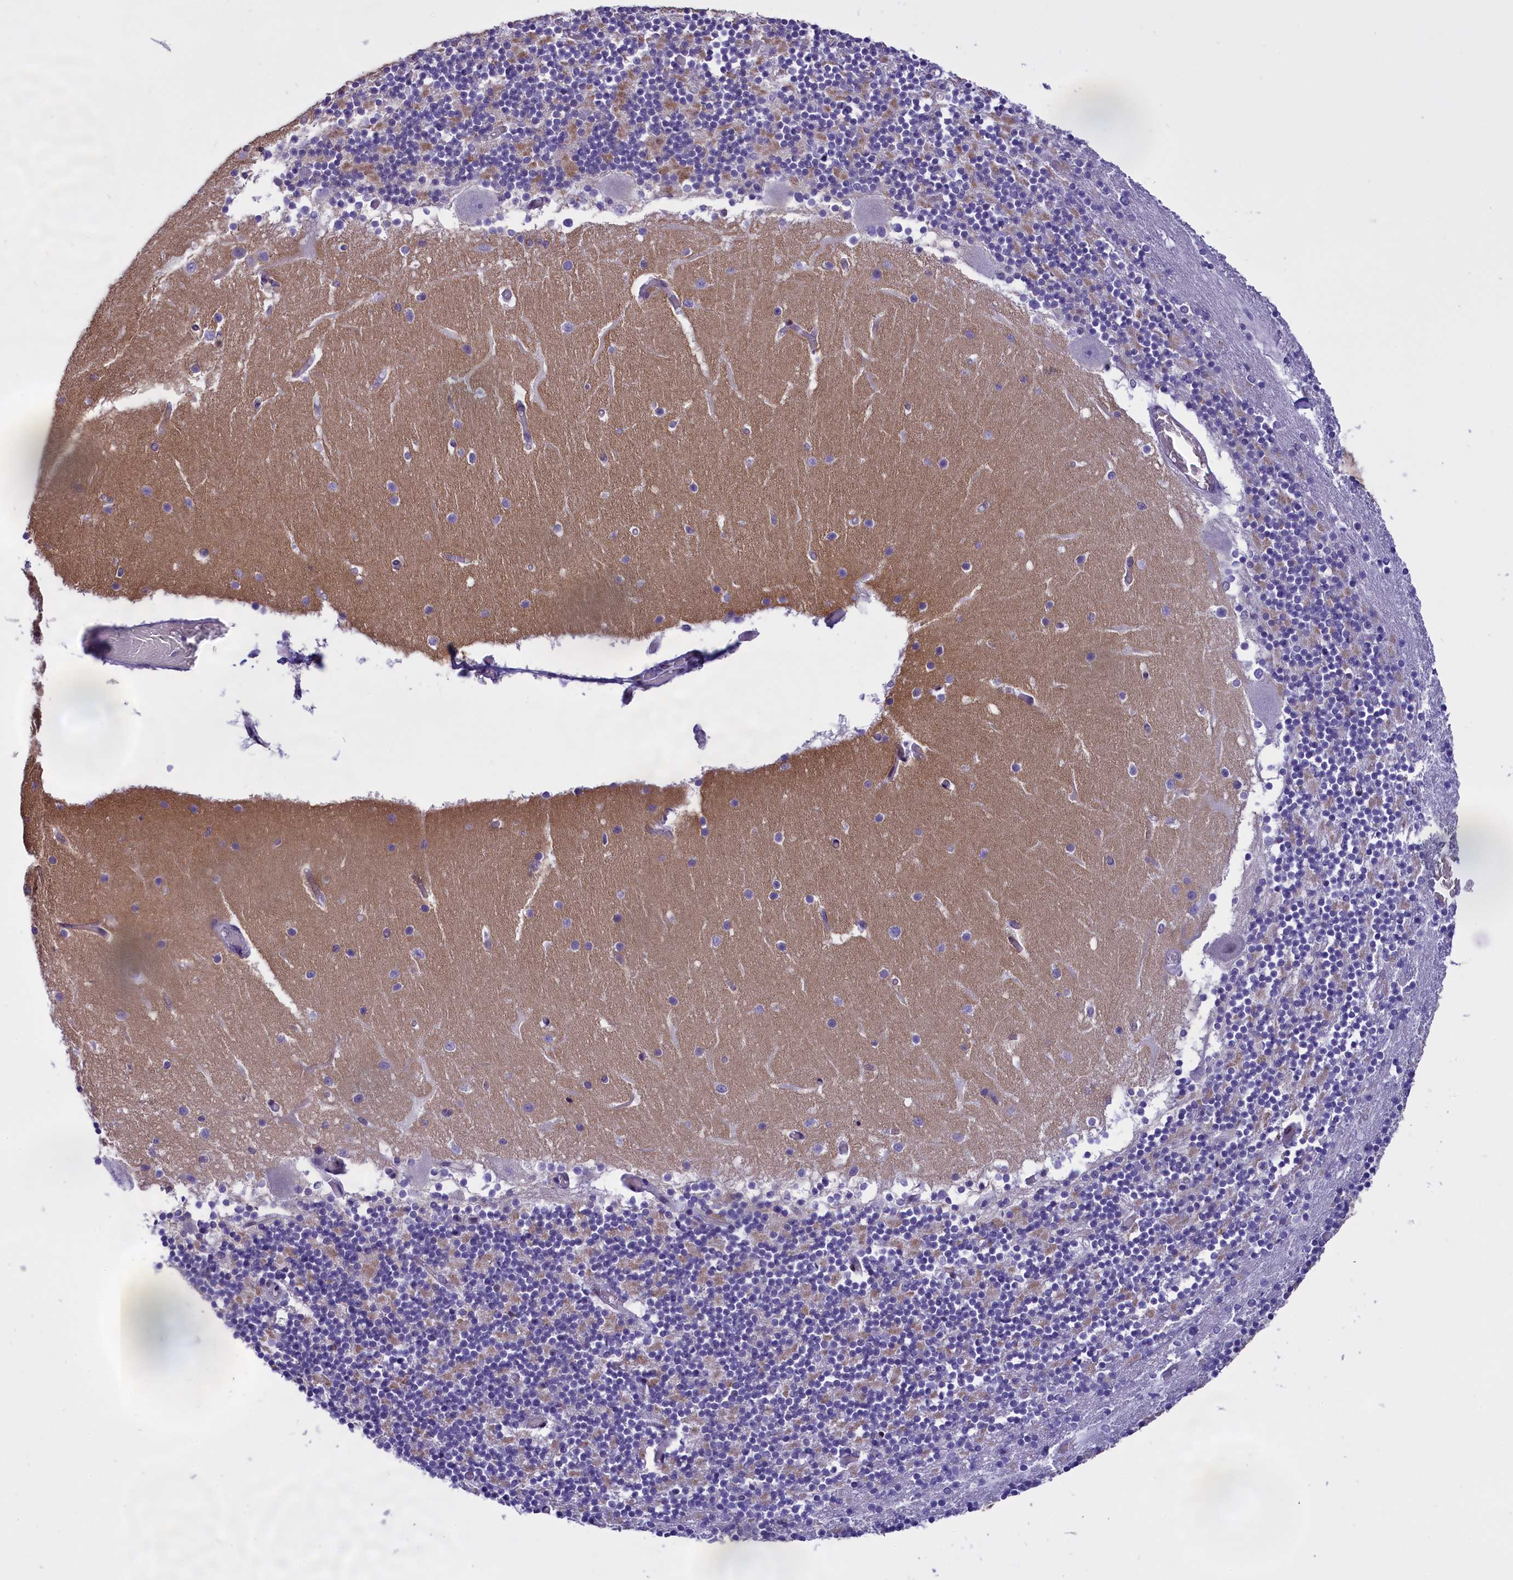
{"staining": {"intensity": "negative", "quantity": "none", "location": "none"}, "tissue": "cerebellum", "cell_type": "Cells in granular layer", "image_type": "normal", "snomed": [{"axis": "morphology", "description": "Normal tissue, NOS"}, {"axis": "topography", "description": "Cerebellum"}], "caption": "Human cerebellum stained for a protein using immunohistochemistry (IHC) reveals no positivity in cells in granular layer.", "gene": "SPIRE2", "patient": {"sex": "female", "age": 28}}